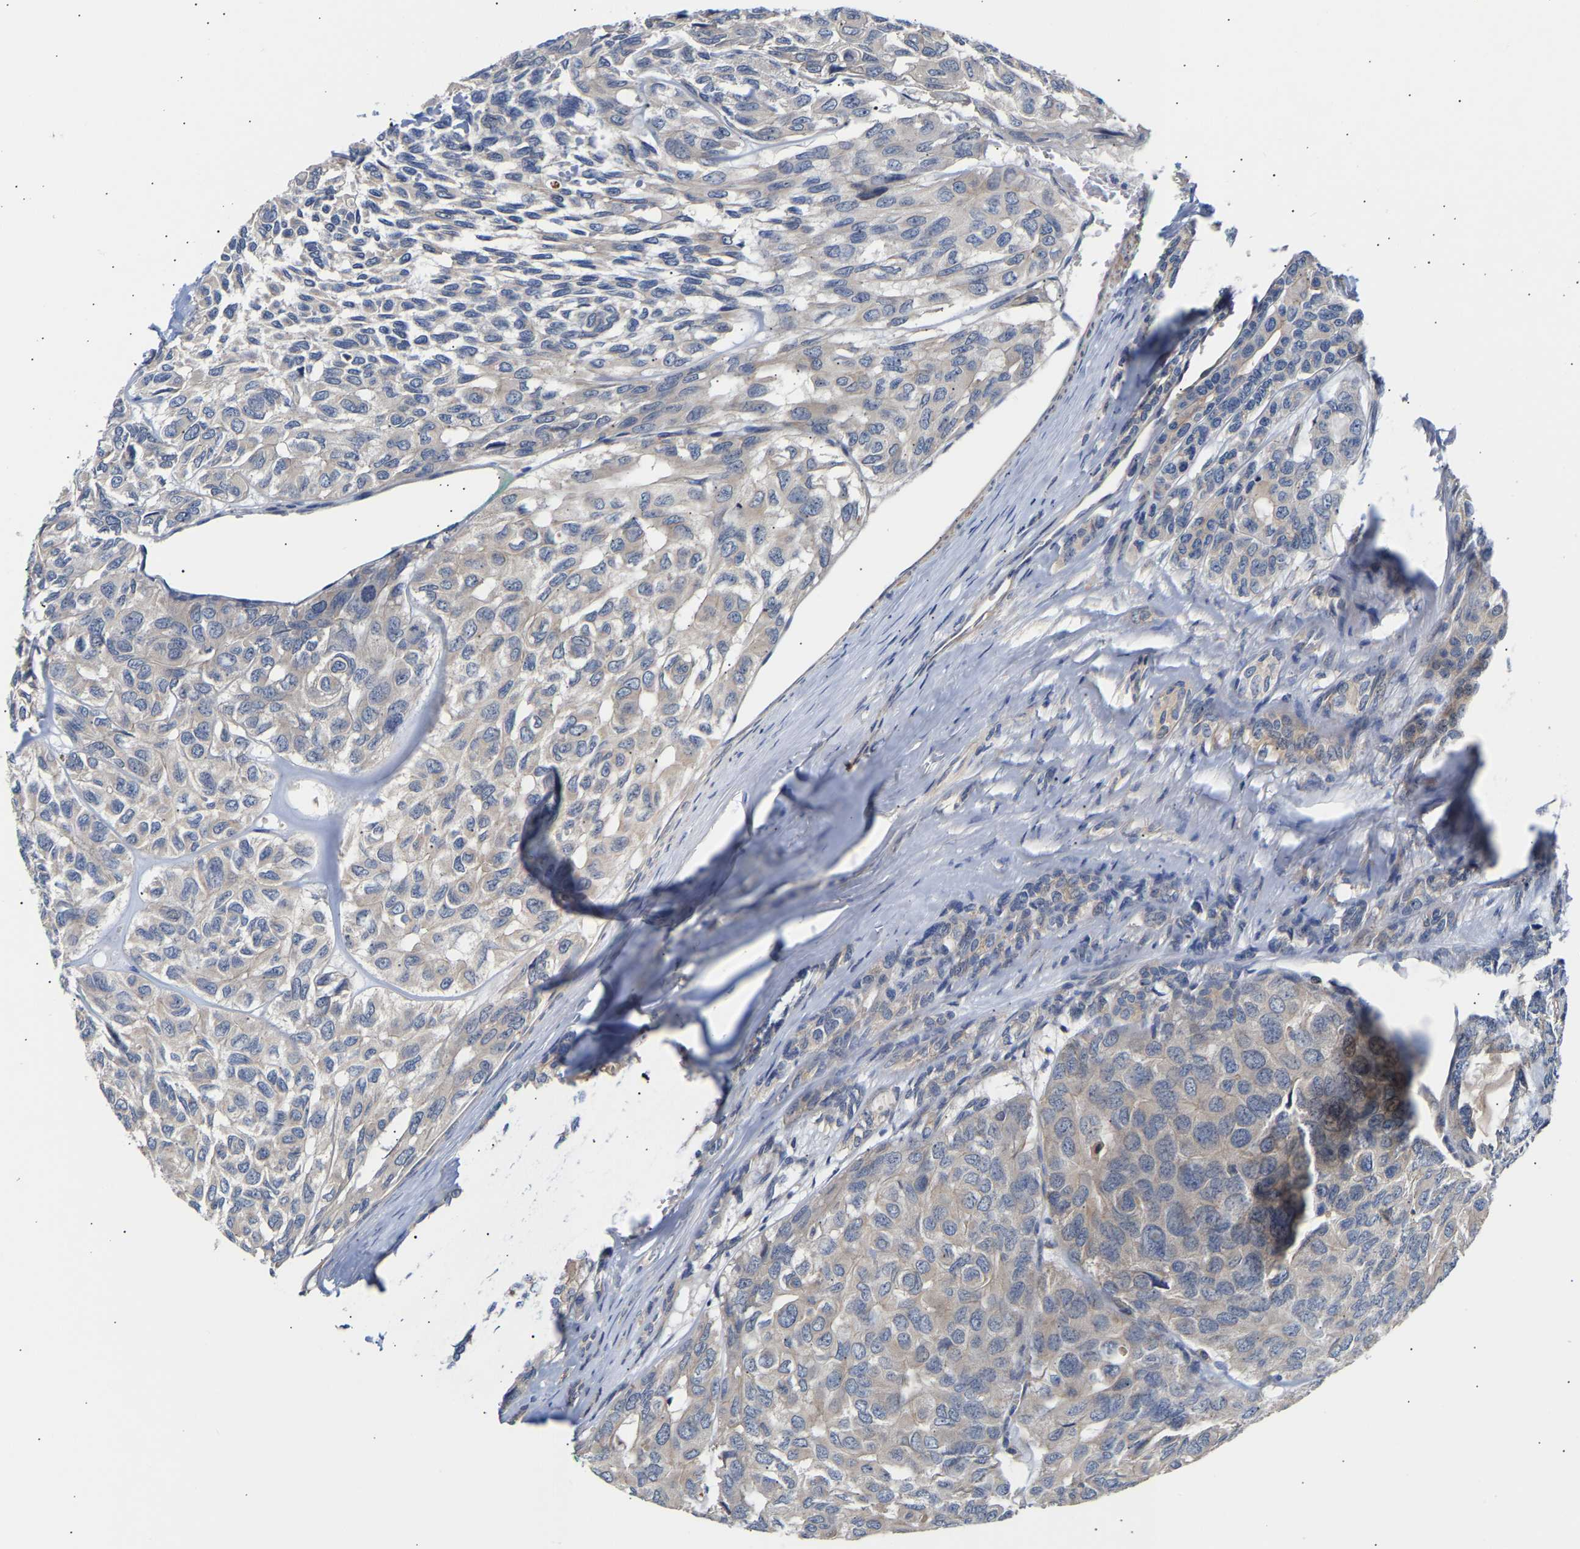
{"staining": {"intensity": "weak", "quantity": "<25%", "location": "cytoplasmic/membranous"}, "tissue": "head and neck cancer", "cell_type": "Tumor cells", "image_type": "cancer", "snomed": [{"axis": "morphology", "description": "Adenocarcinoma, NOS"}, {"axis": "topography", "description": "Salivary gland, NOS"}, {"axis": "topography", "description": "Head-Neck"}], "caption": "The image exhibits no staining of tumor cells in head and neck cancer.", "gene": "KASH5", "patient": {"sex": "female", "age": 76}}